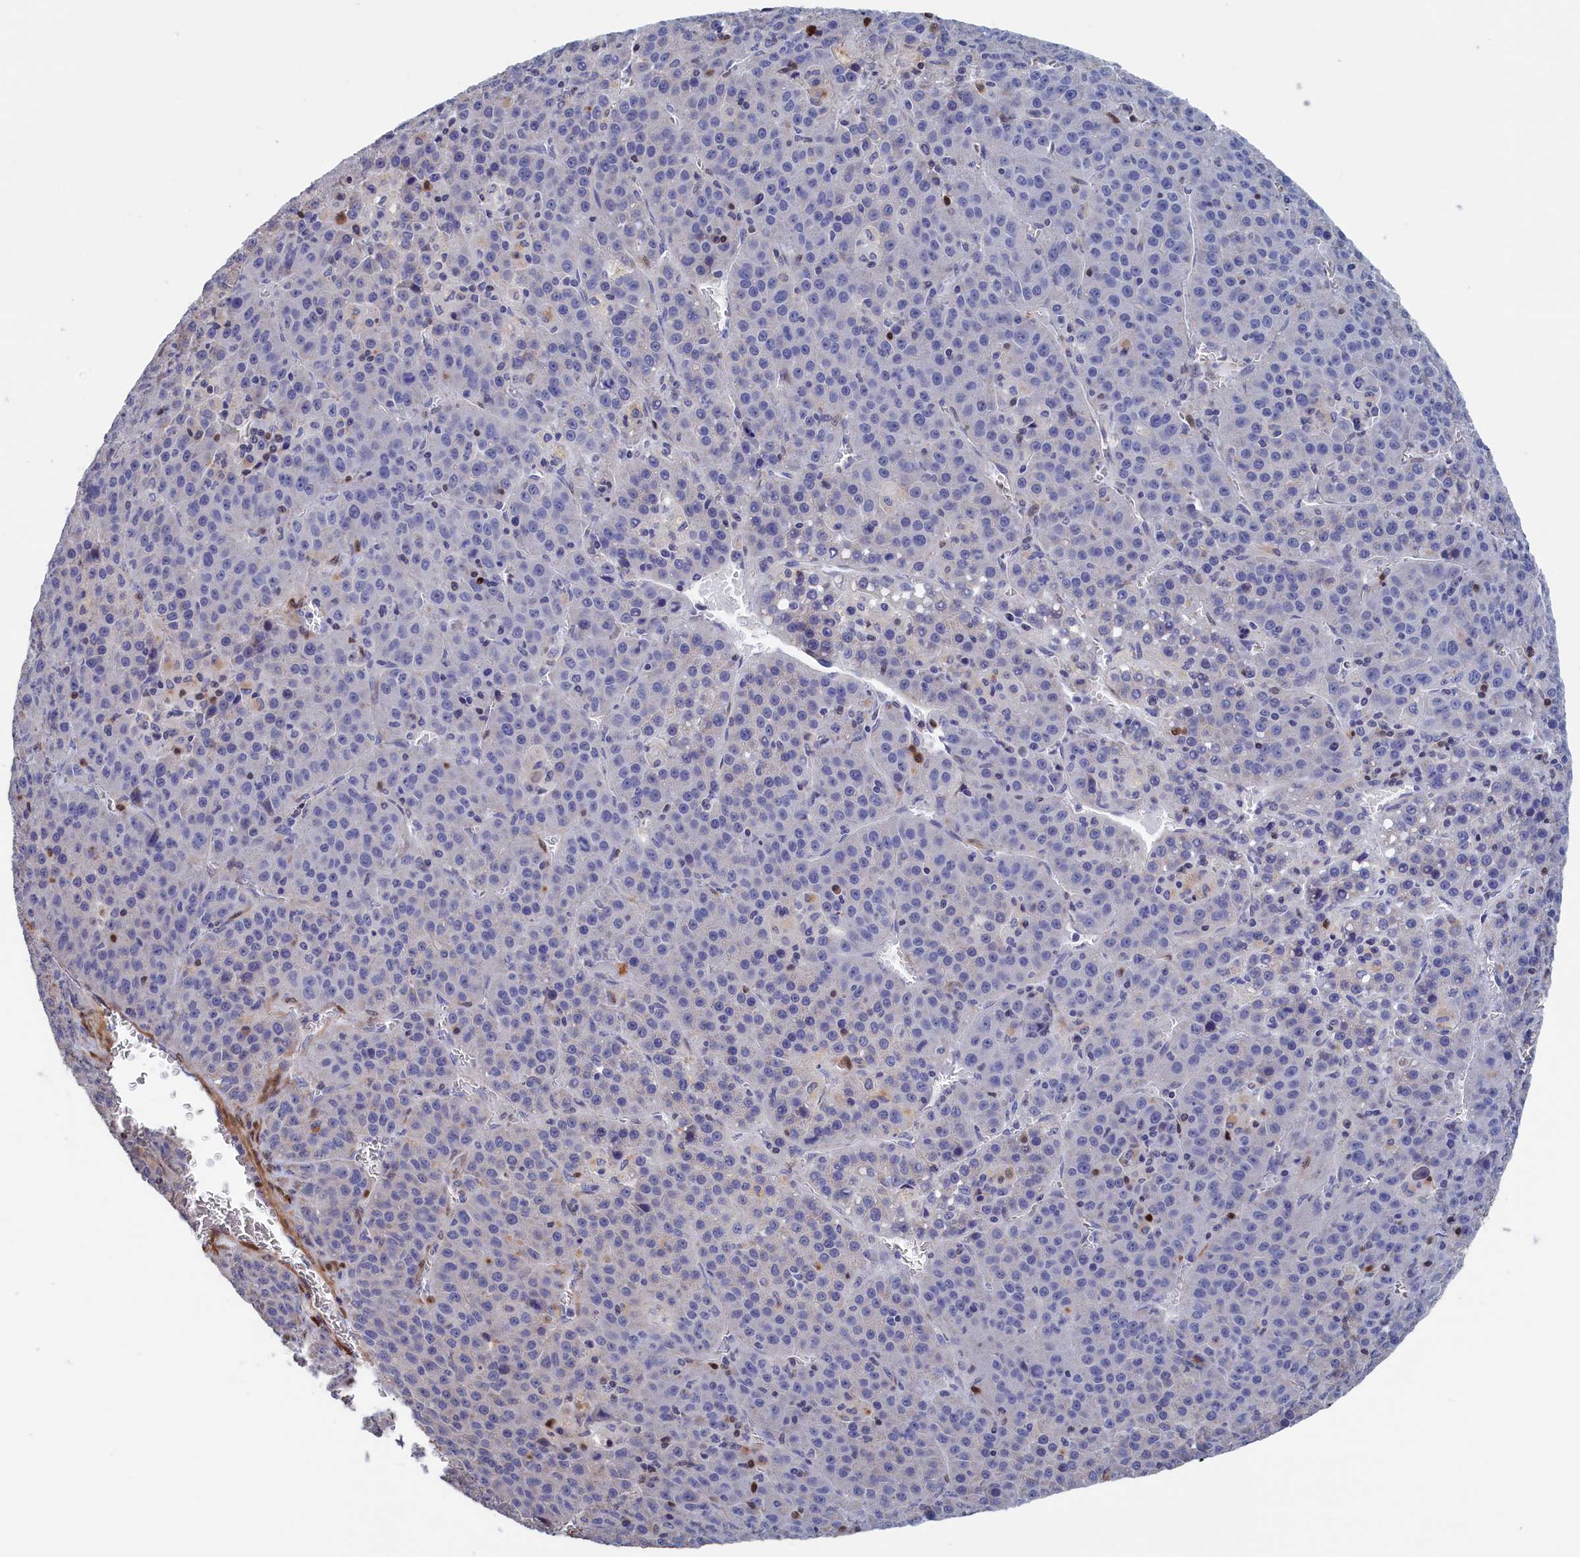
{"staining": {"intensity": "negative", "quantity": "none", "location": "none"}, "tissue": "liver cancer", "cell_type": "Tumor cells", "image_type": "cancer", "snomed": [{"axis": "morphology", "description": "Carcinoma, Hepatocellular, NOS"}, {"axis": "topography", "description": "Liver"}], "caption": "Immunohistochemistry (IHC) photomicrograph of liver cancer (hepatocellular carcinoma) stained for a protein (brown), which reveals no staining in tumor cells.", "gene": "CRIP1", "patient": {"sex": "female", "age": 53}}